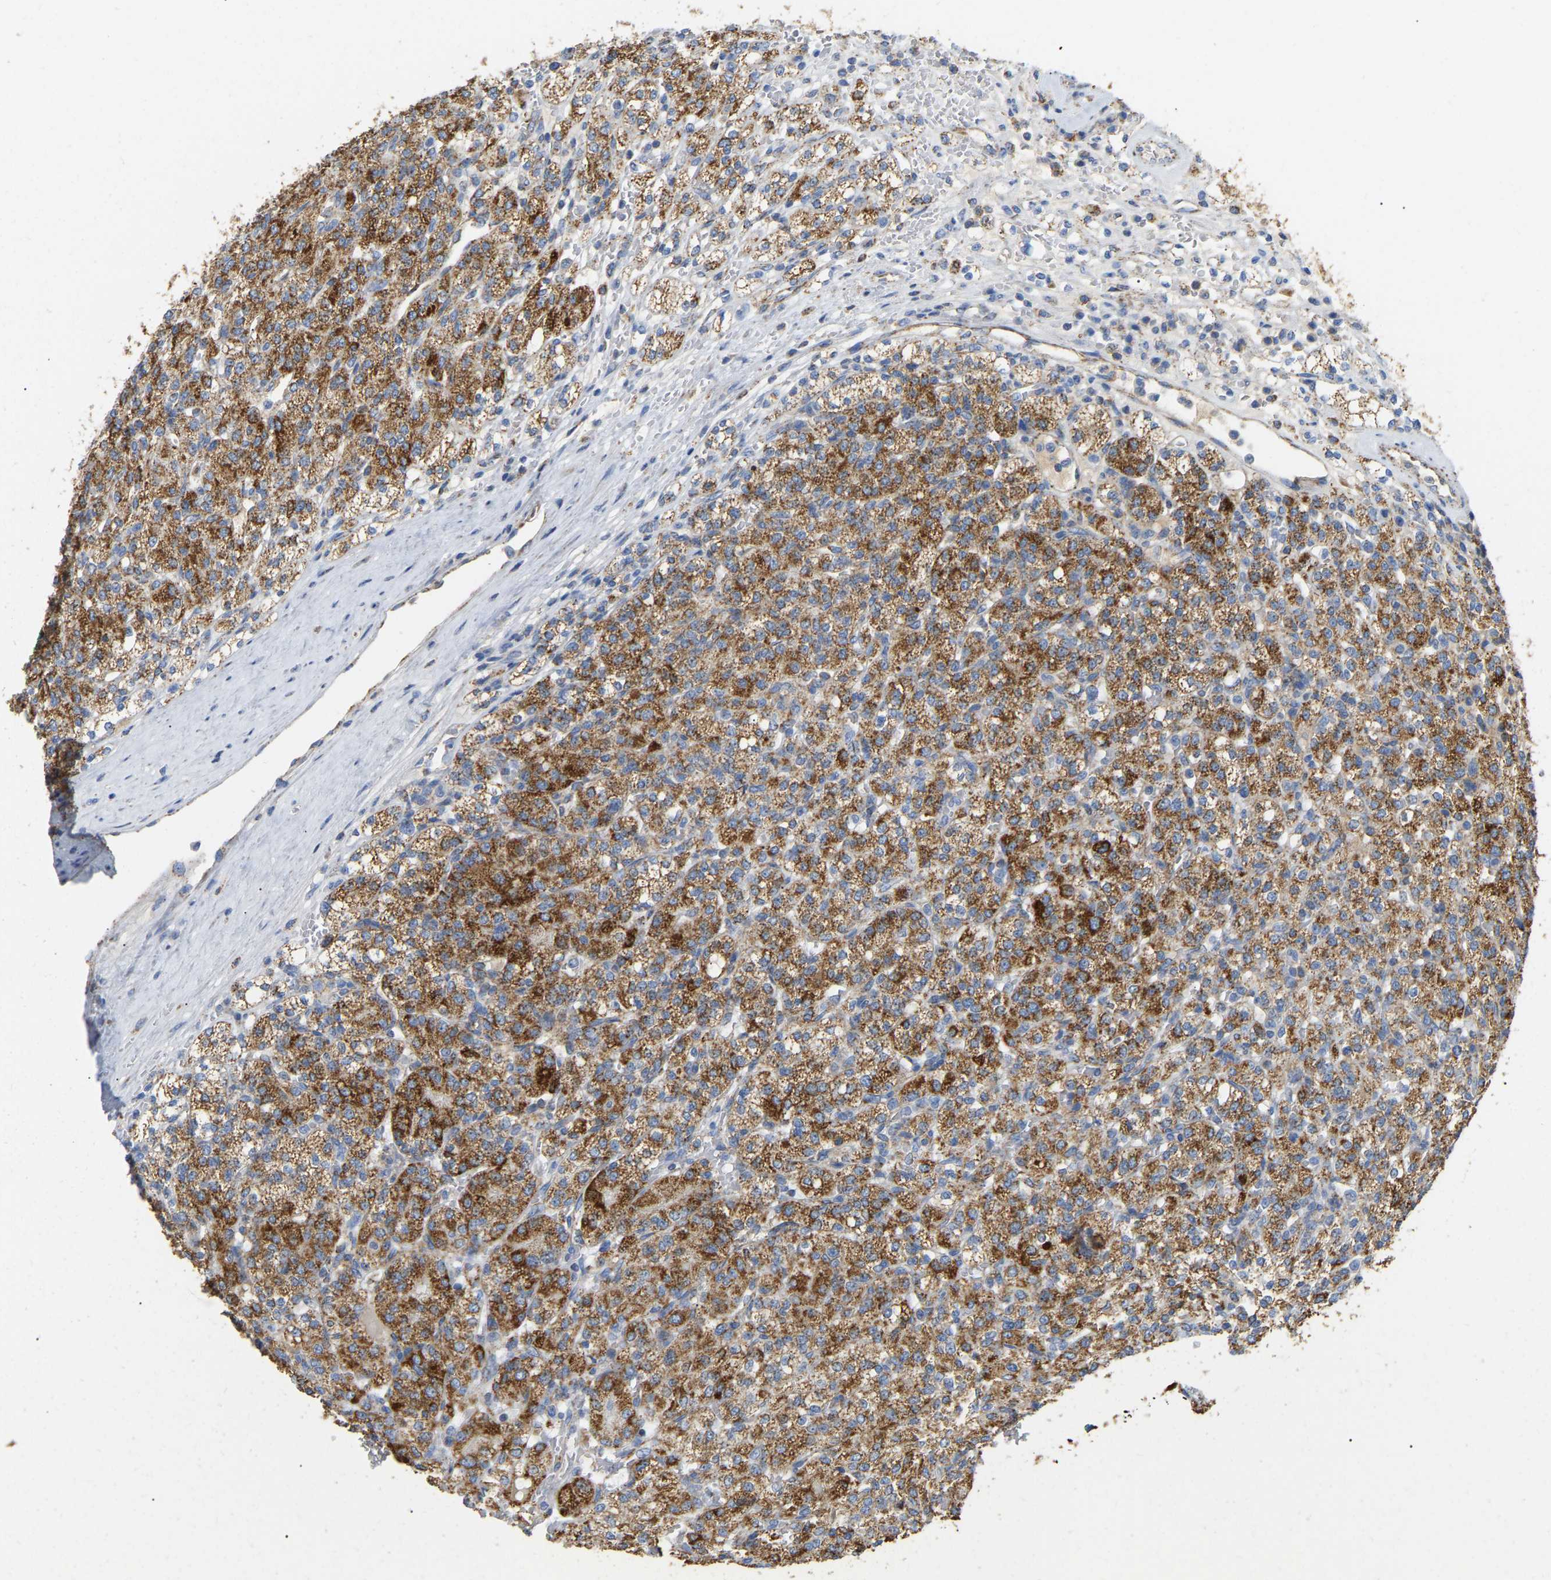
{"staining": {"intensity": "moderate", "quantity": ">75%", "location": "cytoplasmic/membranous"}, "tissue": "renal cancer", "cell_type": "Tumor cells", "image_type": "cancer", "snomed": [{"axis": "morphology", "description": "Adenocarcinoma, NOS"}, {"axis": "topography", "description": "Kidney"}], "caption": "An immunohistochemistry (IHC) micrograph of neoplastic tissue is shown. Protein staining in brown shows moderate cytoplasmic/membranous positivity in adenocarcinoma (renal) within tumor cells. The staining is performed using DAB brown chromogen to label protein expression. The nuclei are counter-stained blue using hematoxylin.", "gene": "HIBADH", "patient": {"sex": "male", "age": 77}}